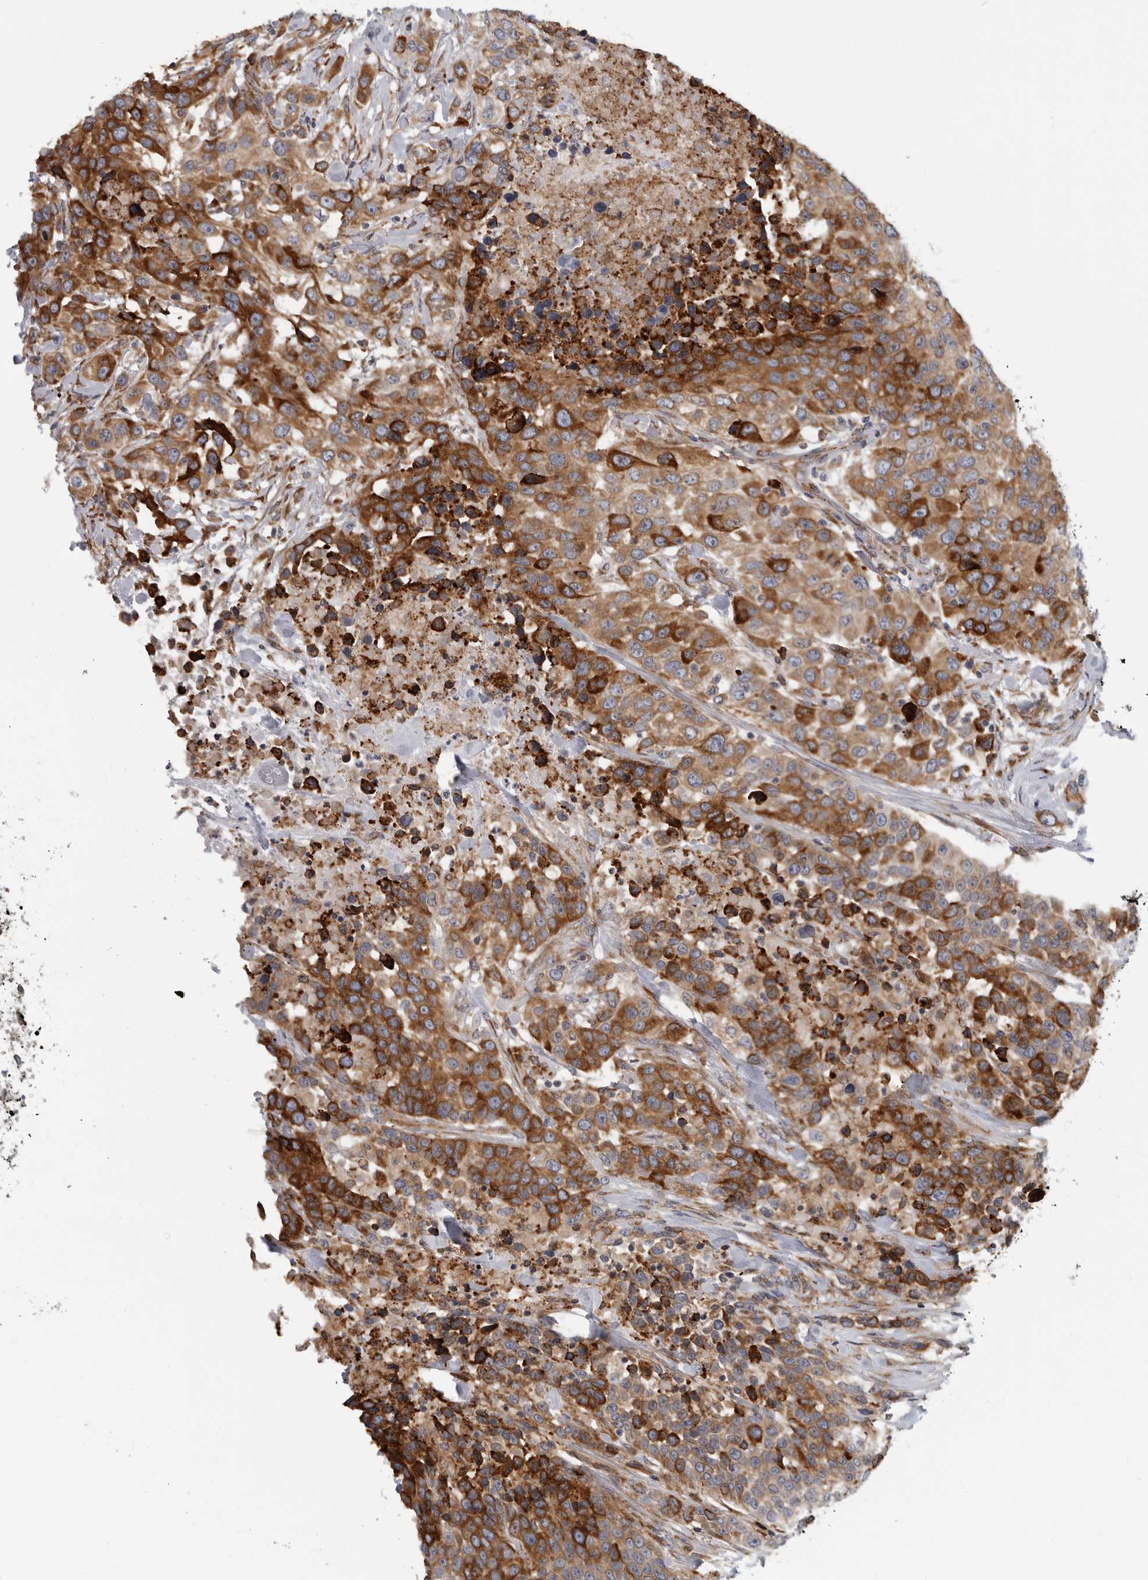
{"staining": {"intensity": "strong", "quantity": ">75%", "location": "cytoplasmic/membranous"}, "tissue": "urothelial cancer", "cell_type": "Tumor cells", "image_type": "cancer", "snomed": [{"axis": "morphology", "description": "Urothelial carcinoma, High grade"}, {"axis": "topography", "description": "Urinary bladder"}], "caption": "Immunohistochemistry micrograph of urothelial cancer stained for a protein (brown), which displays high levels of strong cytoplasmic/membranous staining in about >75% of tumor cells.", "gene": "ALPK2", "patient": {"sex": "female", "age": 80}}